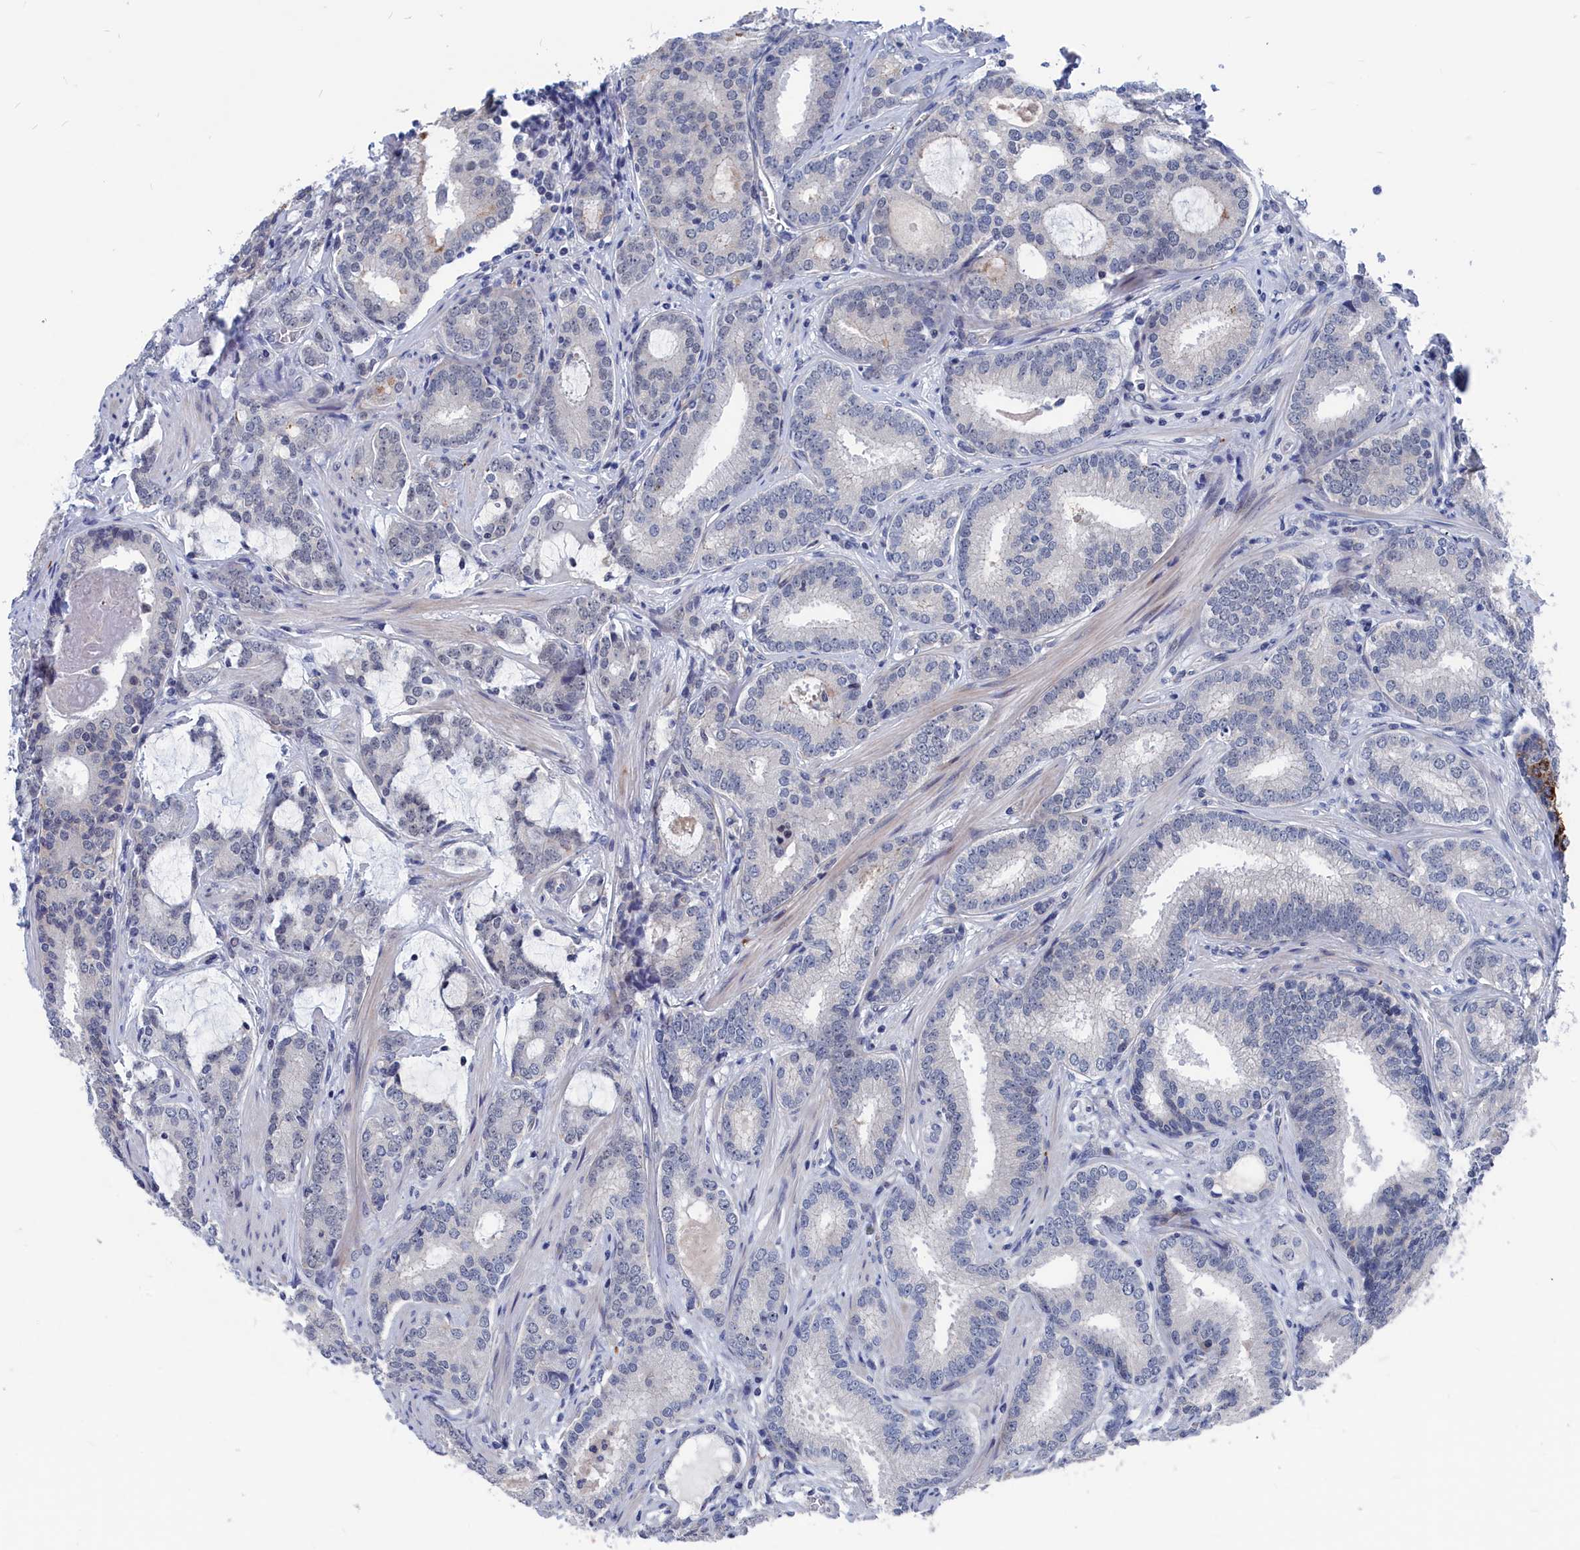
{"staining": {"intensity": "moderate", "quantity": "<25%", "location": "cytoplasmic/membranous"}, "tissue": "prostate cancer", "cell_type": "Tumor cells", "image_type": "cancer", "snomed": [{"axis": "morphology", "description": "Adenocarcinoma, High grade"}, {"axis": "topography", "description": "Prostate"}], "caption": "A brown stain highlights moderate cytoplasmic/membranous positivity of a protein in human prostate cancer tumor cells.", "gene": "MARCHF3", "patient": {"sex": "male", "age": 63}}